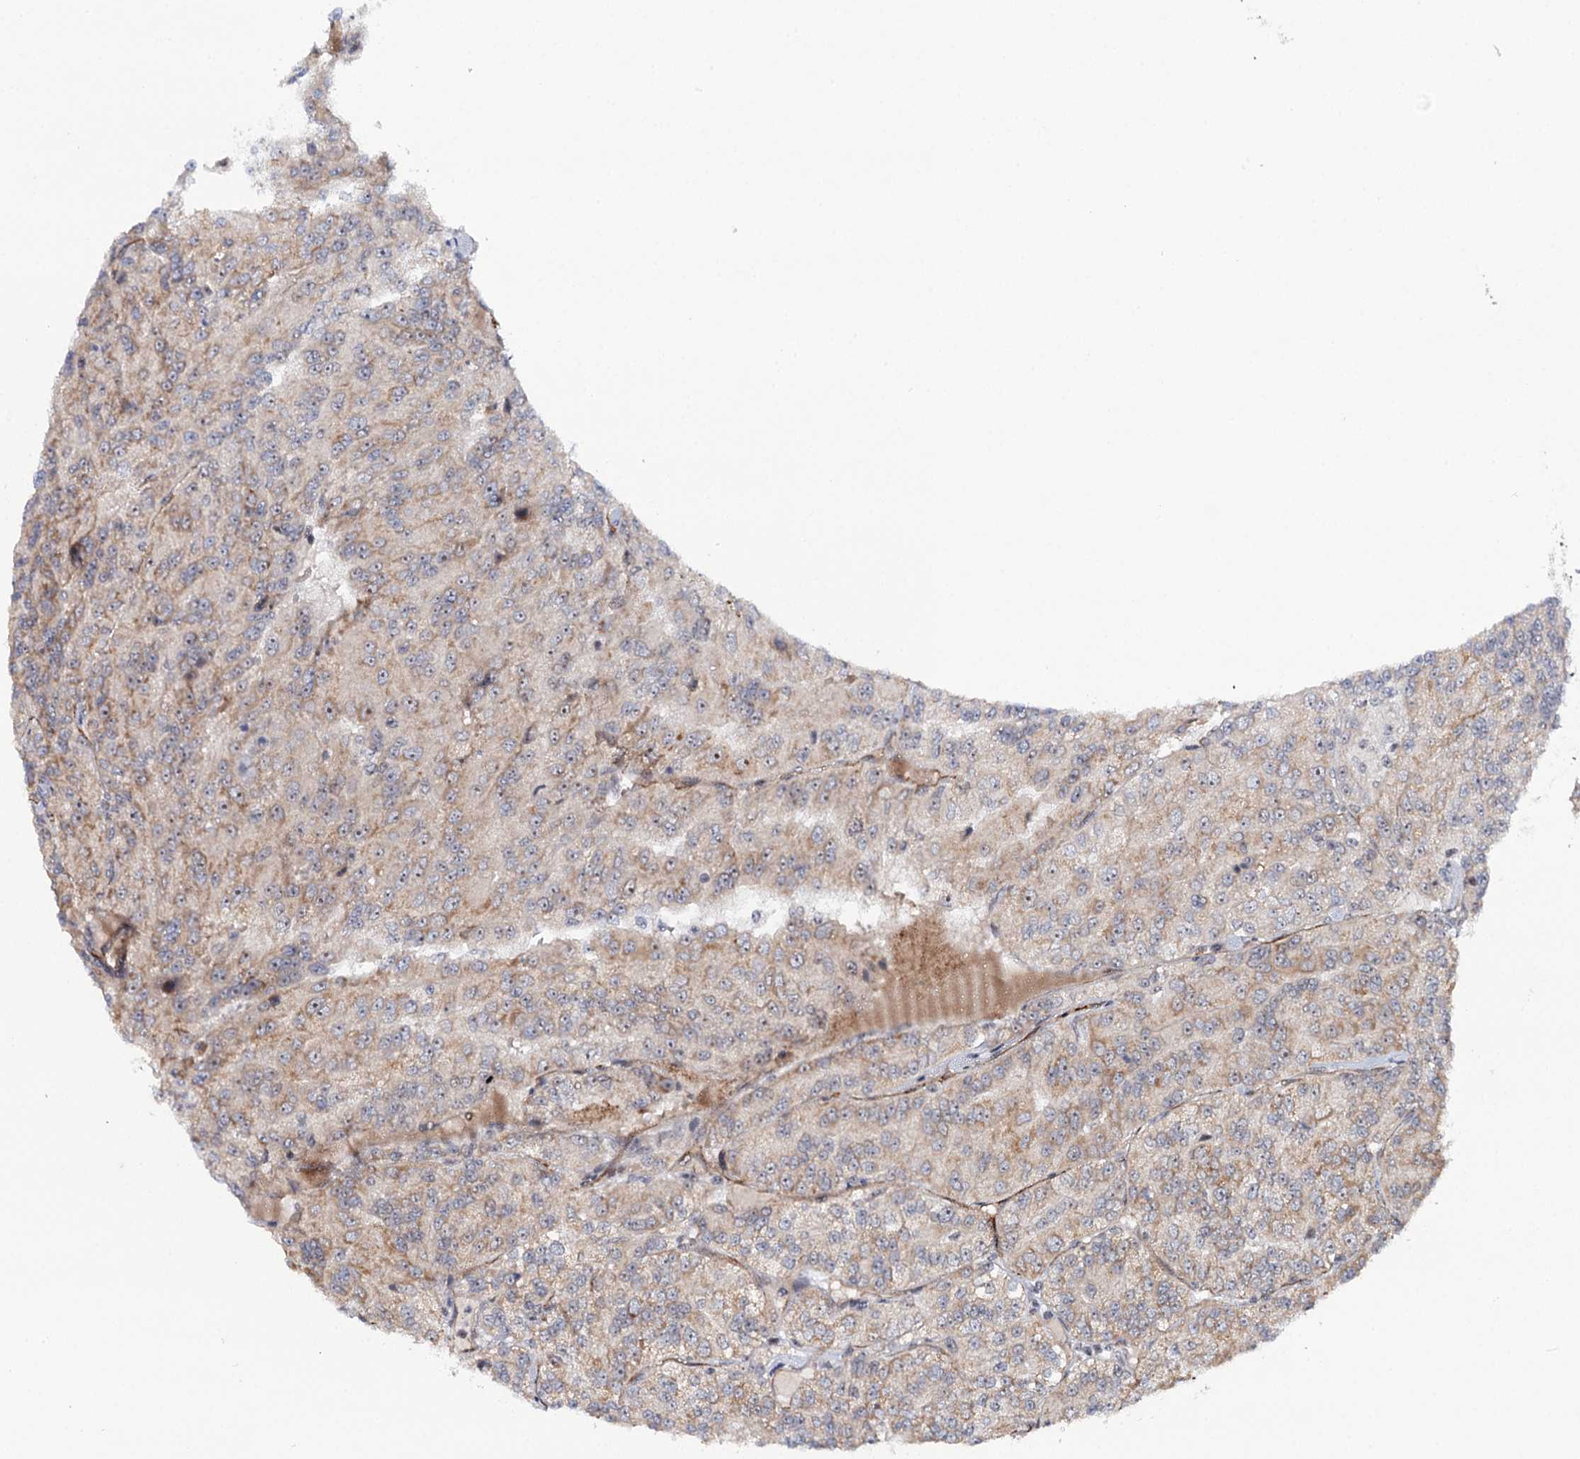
{"staining": {"intensity": "weak", "quantity": "25%-75%", "location": "cytoplasmic/membranous"}, "tissue": "renal cancer", "cell_type": "Tumor cells", "image_type": "cancer", "snomed": [{"axis": "morphology", "description": "Adenocarcinoma, NOS"}, {"axis": "topography", "description": "Kidney"}], "caption": "Brown immunohistochemical staining in renal cancer exhibits weak cytoplasmic/membranous positivity in approximately 25%-75% of tumor cells.", "gene": "BUD13", "patient": {"sex": "female", "age": 63}}